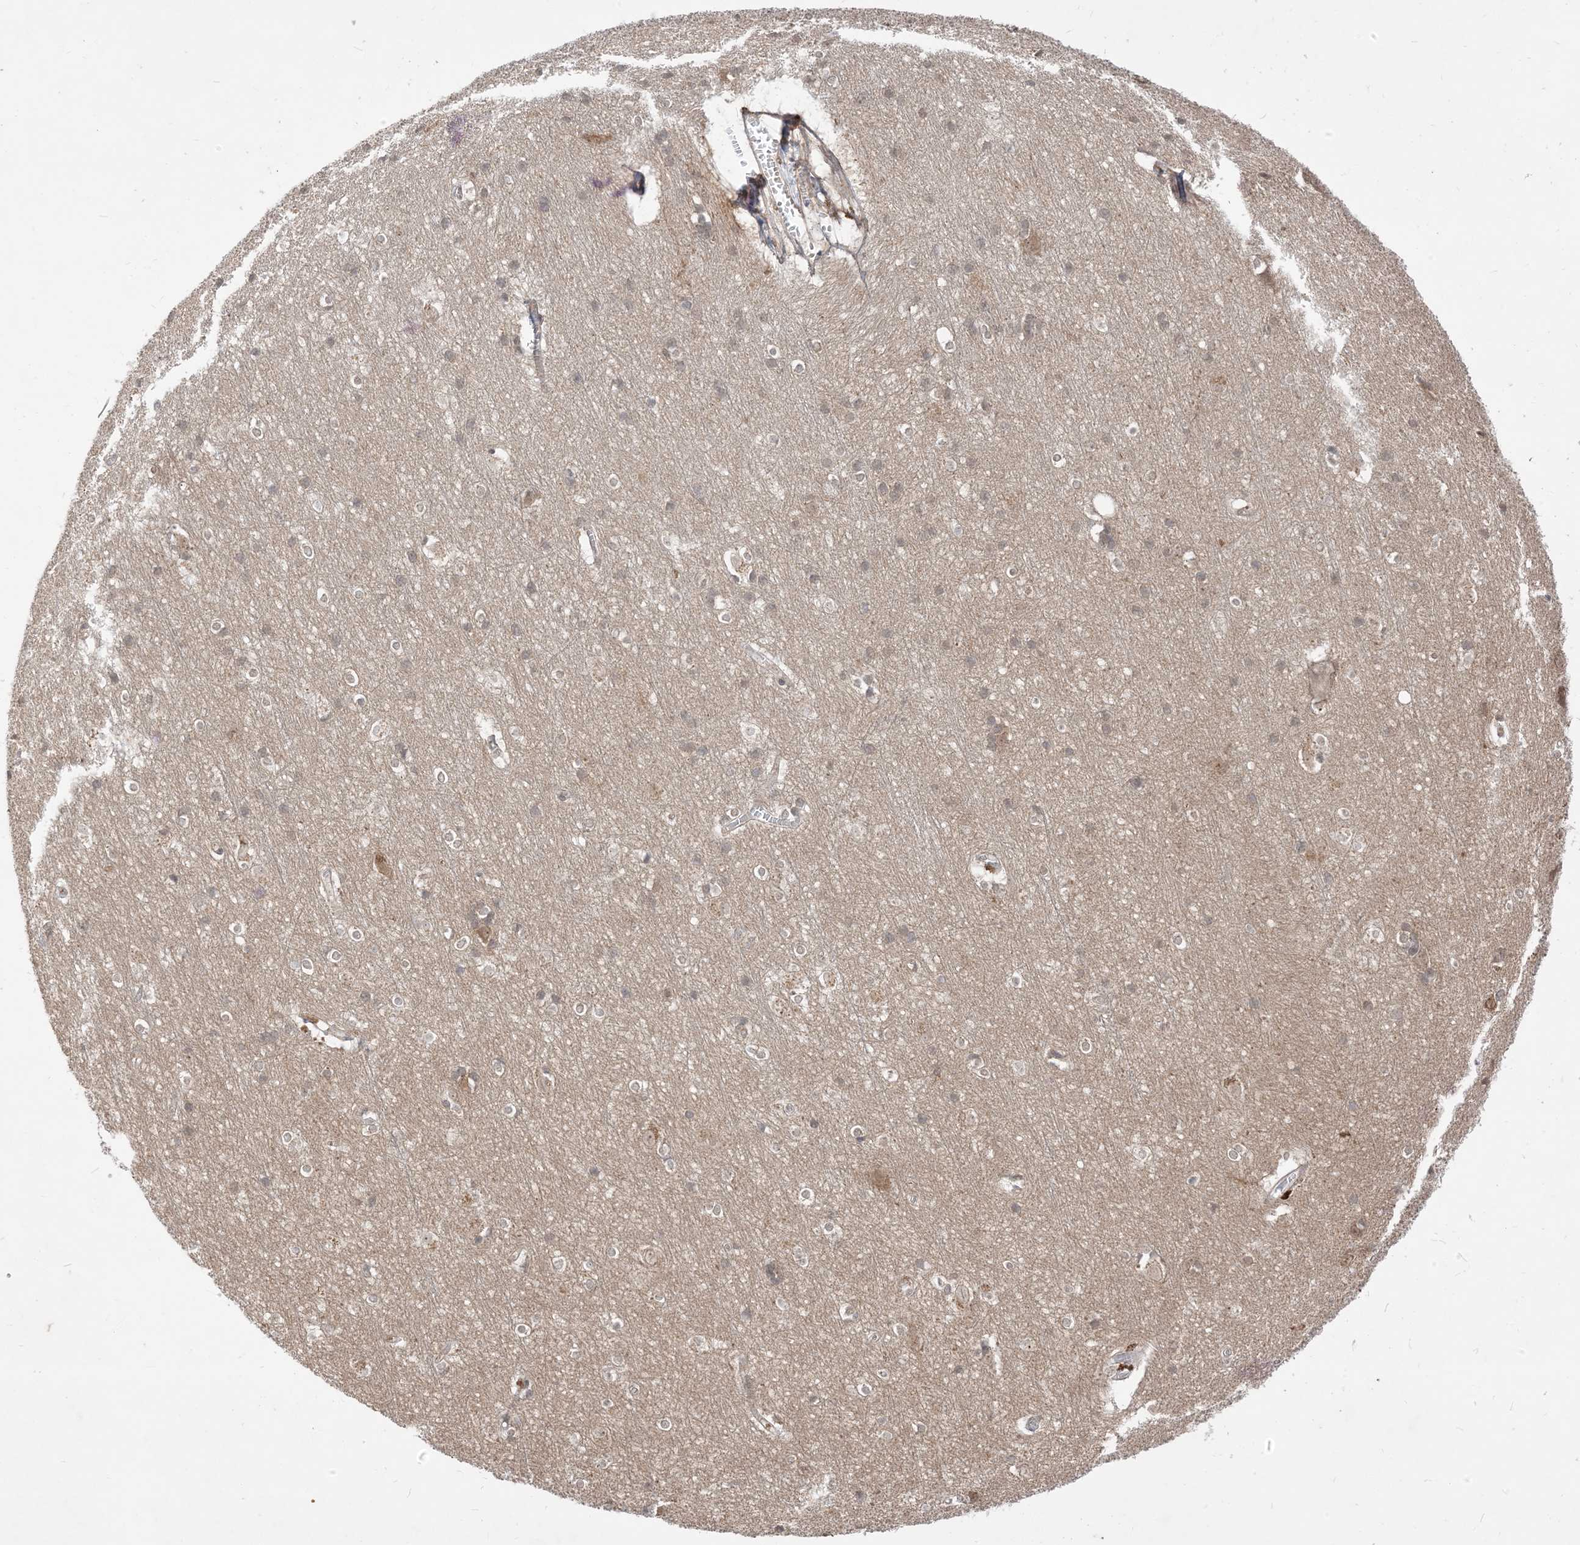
{"staining": {"intensity": "moderate", "quantity": ">75%", "location": "cytoplasmic/membranous"}, "tissue": "cerebral cortex", "cell_type": "Endothelial cells", "image_type": "normal", "snomed": [{"axis": "morphology", "description": "Normal tissue, NOS"}, {"axis": "topography", "description": "Cerebral cortex"}], "caption": "Immunohistochemistry (IHC) image of normal cerebral cortex stained for a protein (brown), which displays medium levels of moderate cytoplasmic/membranous staining in approximately >75% of endothelial cells.", "gene": "TBCC", "patient": {"sex": "male", "age": 54}}